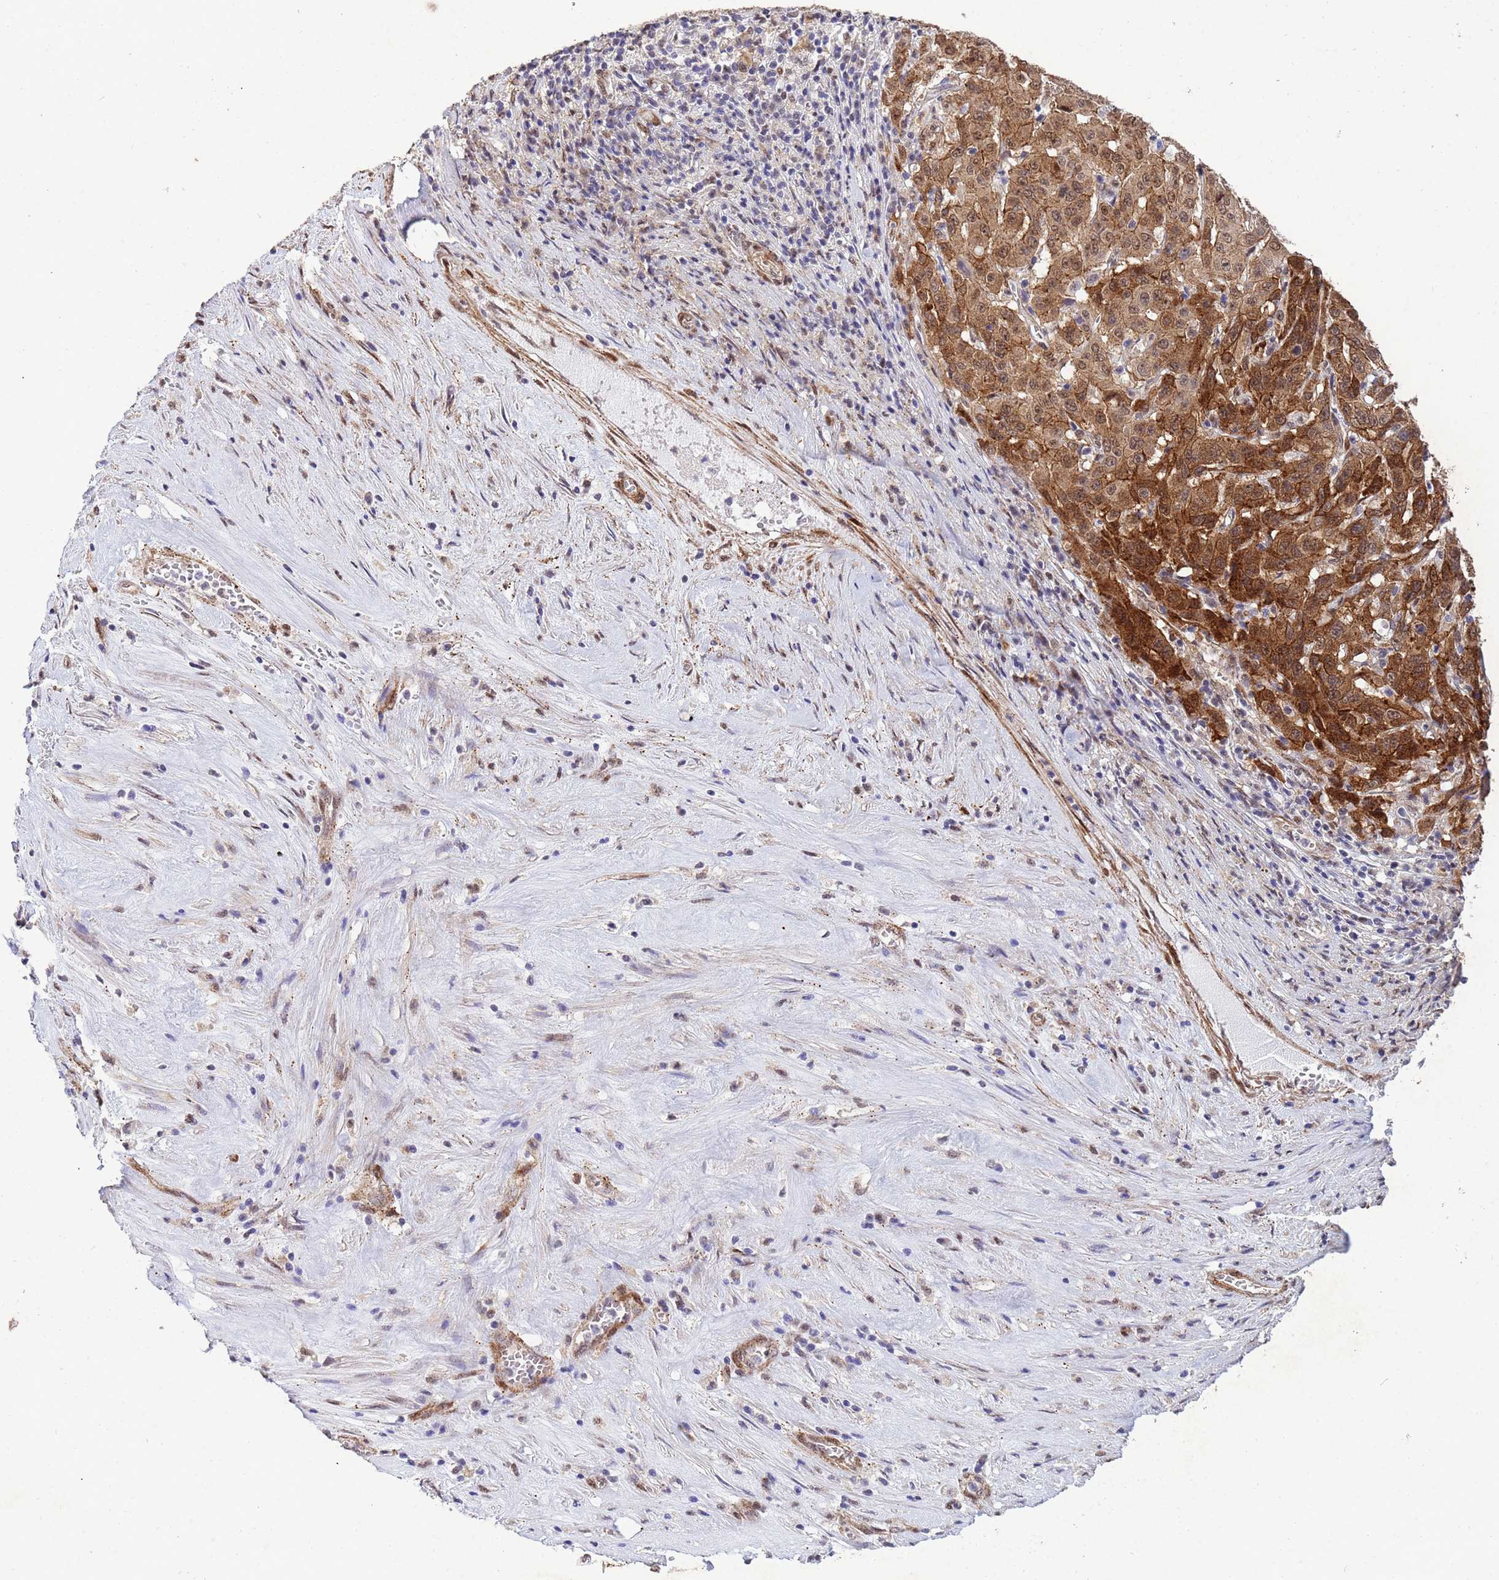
{"staining": {"intensity": "moderate", "quantity": ">75%", "location": "cytoplasmic/membranous,nuclear"}, "tissue": "pancreatic cancer", "cell_type": "Tumor cells", "image_type": "cancer", "snomed": [{"axis": "morphology", "description": "Adenocarcinoma, NOS"}, {"axis": "topography", "description": "Pancreas"}], "caption": "Protein expression analysis of pancreatic cancer (adenocarcinoma) displays moderate cytoplasmic/membranous and nuclear staining in about >75% of tumor cells.", "gene": "TRIP6", "patient": {"sex": "male", "age": 63}}